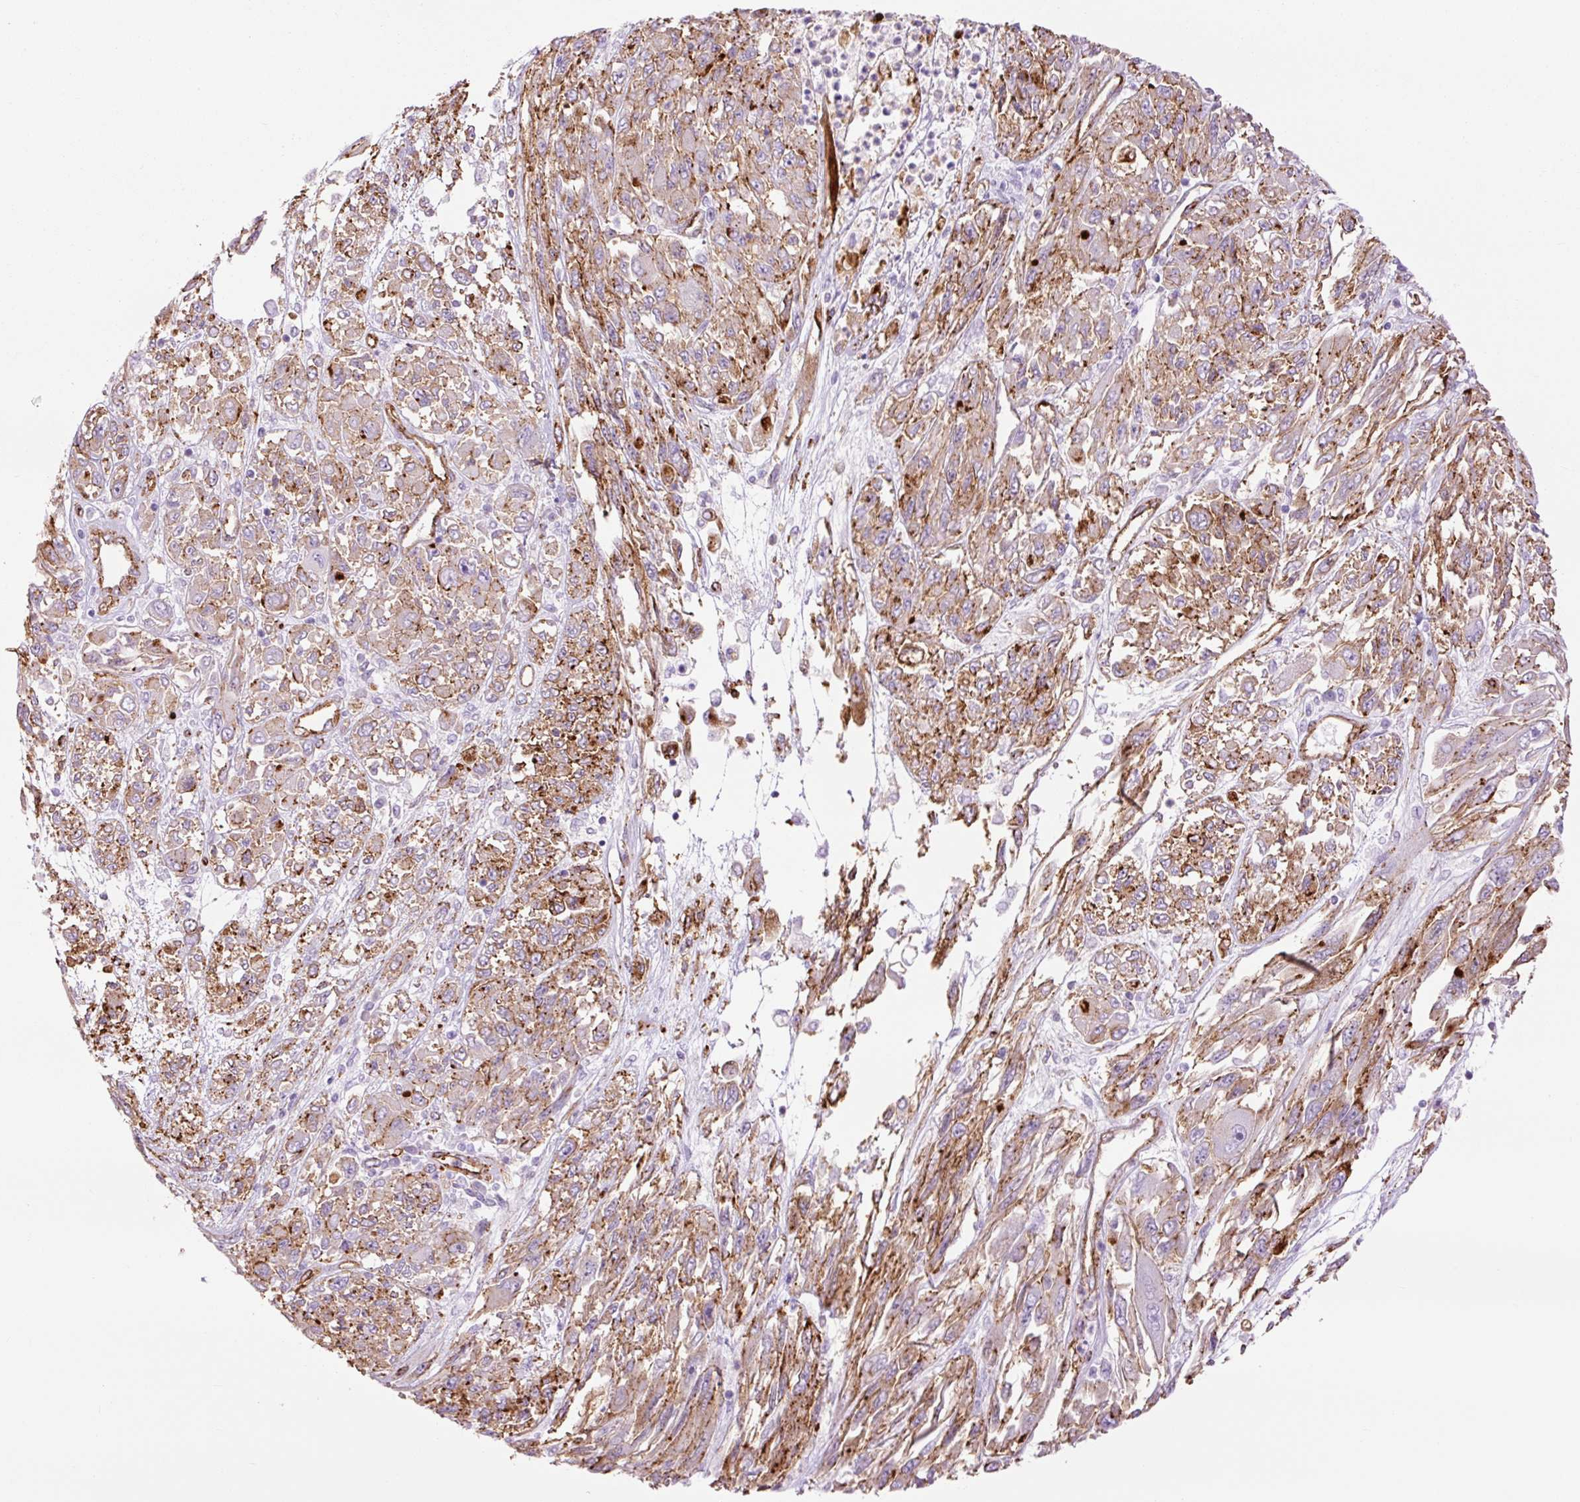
{"staining": {"intensity": "moderate", "quantity": "25%-75%", "location": "cytoplasmic/membranous"}, "tissue": "melanoma", "cell_type": "Tumor cells", "image_type": "cancer", "snomed": [{"axis": "morphology", "description": "Malignant melanoma, NOS"}, {"axis": "topography", "description": "Skin"}], "caption": "Protein expression analysis of human malignant melanoma reveals moderate cytoplasmic/membranous staining in approximately 25%-75% of tumor cells.", "gene": "CAV1", "patient": {"sex": "female", "age": 91}}